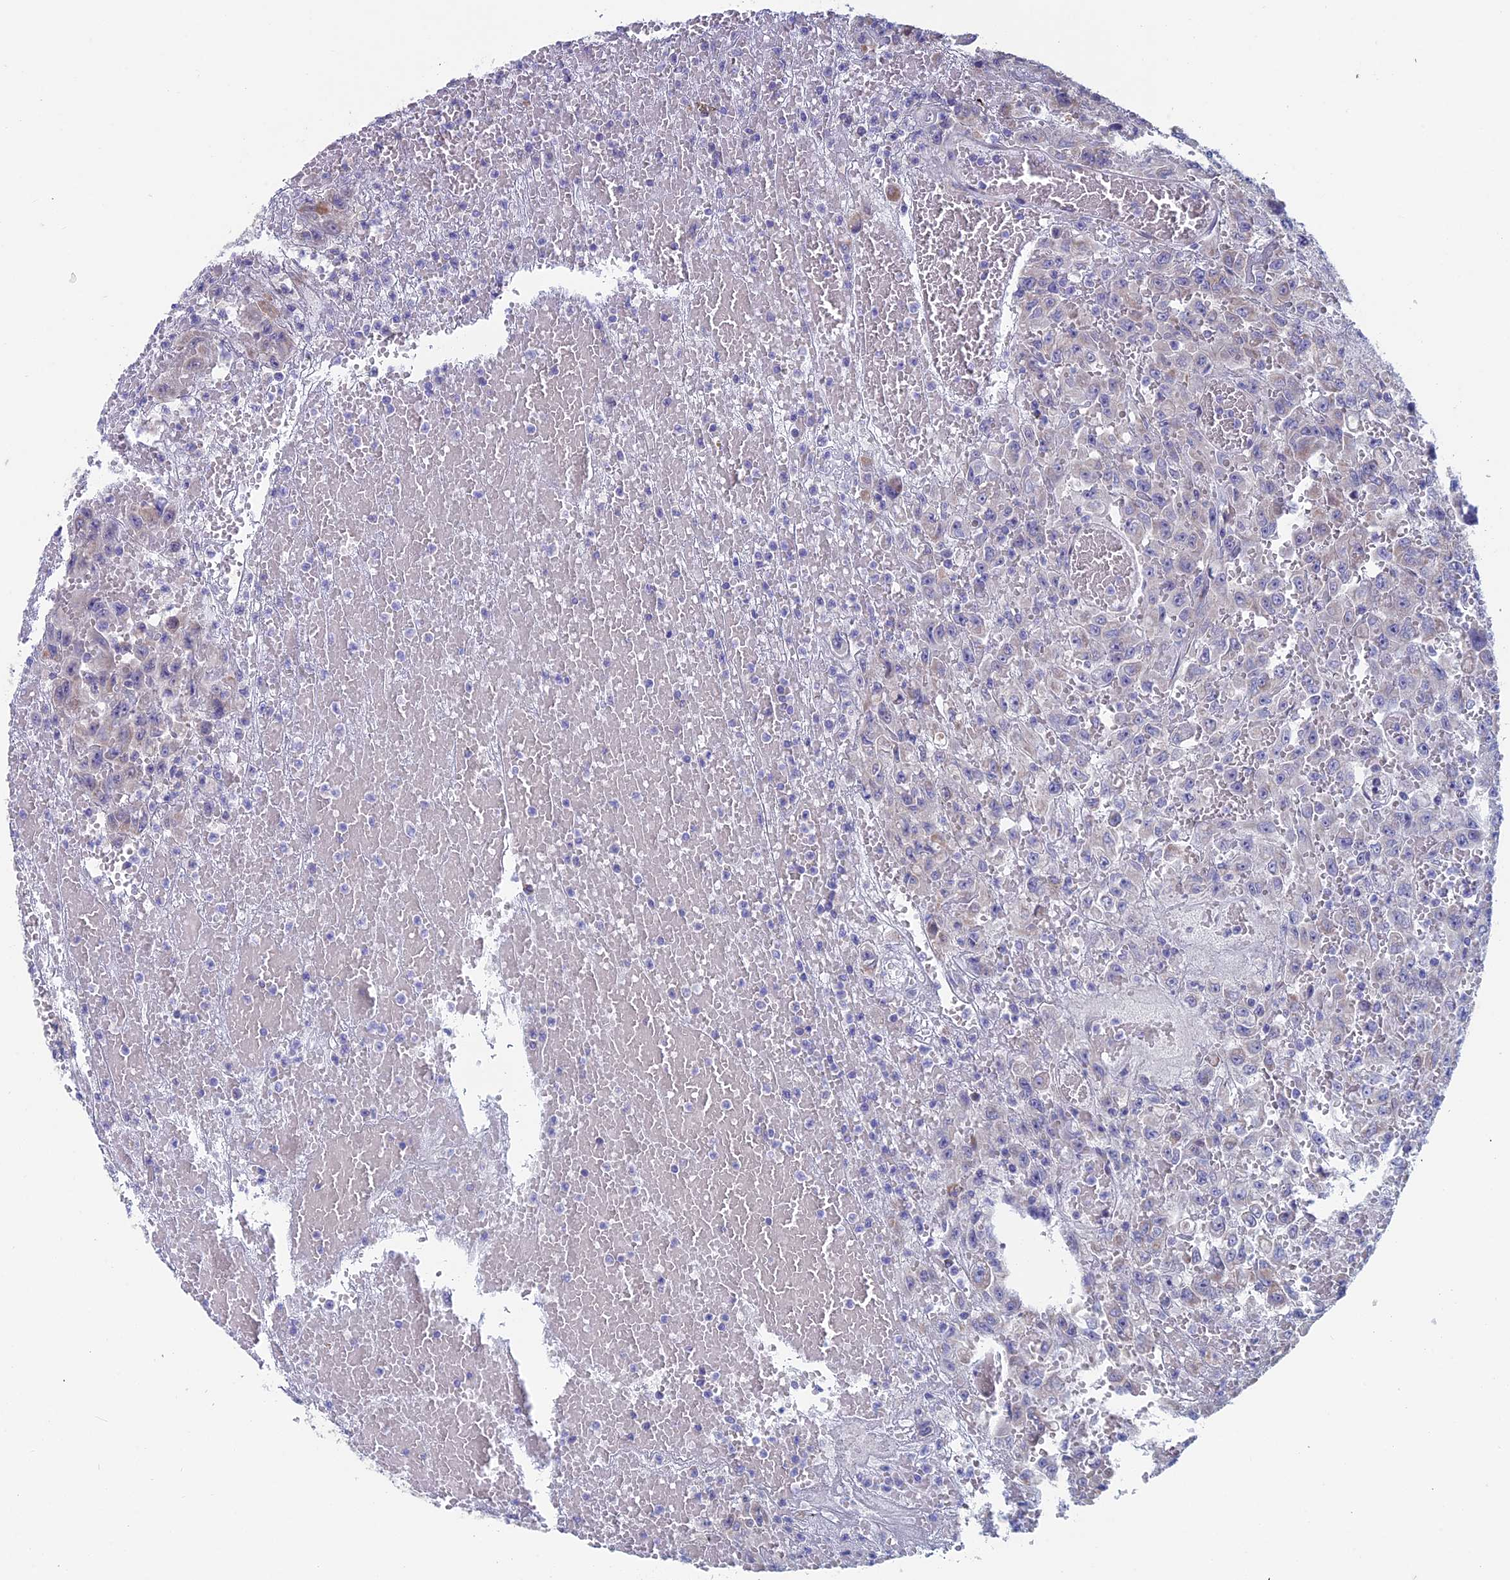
{"staining": {"intensity": "weak", "quantity": "<25%", "location": "cytoplasmic/membranous"}, "tissue": "urothelial cancer", "cell_type": "Tumor cells", "image_type": "cancer", "snomed": [{"axis": "morphology", "description": "Urothelial carcinoma, High grade"}, {"axis": "topography", "description": "Urinary bladder"}], "caption": "High power microscopy micrograph of an immunohistochemistry (IHC) micrograph of urothelial carcinoma (high-grade), revealing no significant positivity in tumor cells.", "gene": "NIBAN3", "patient": {"sex": "male", "age": 46}}